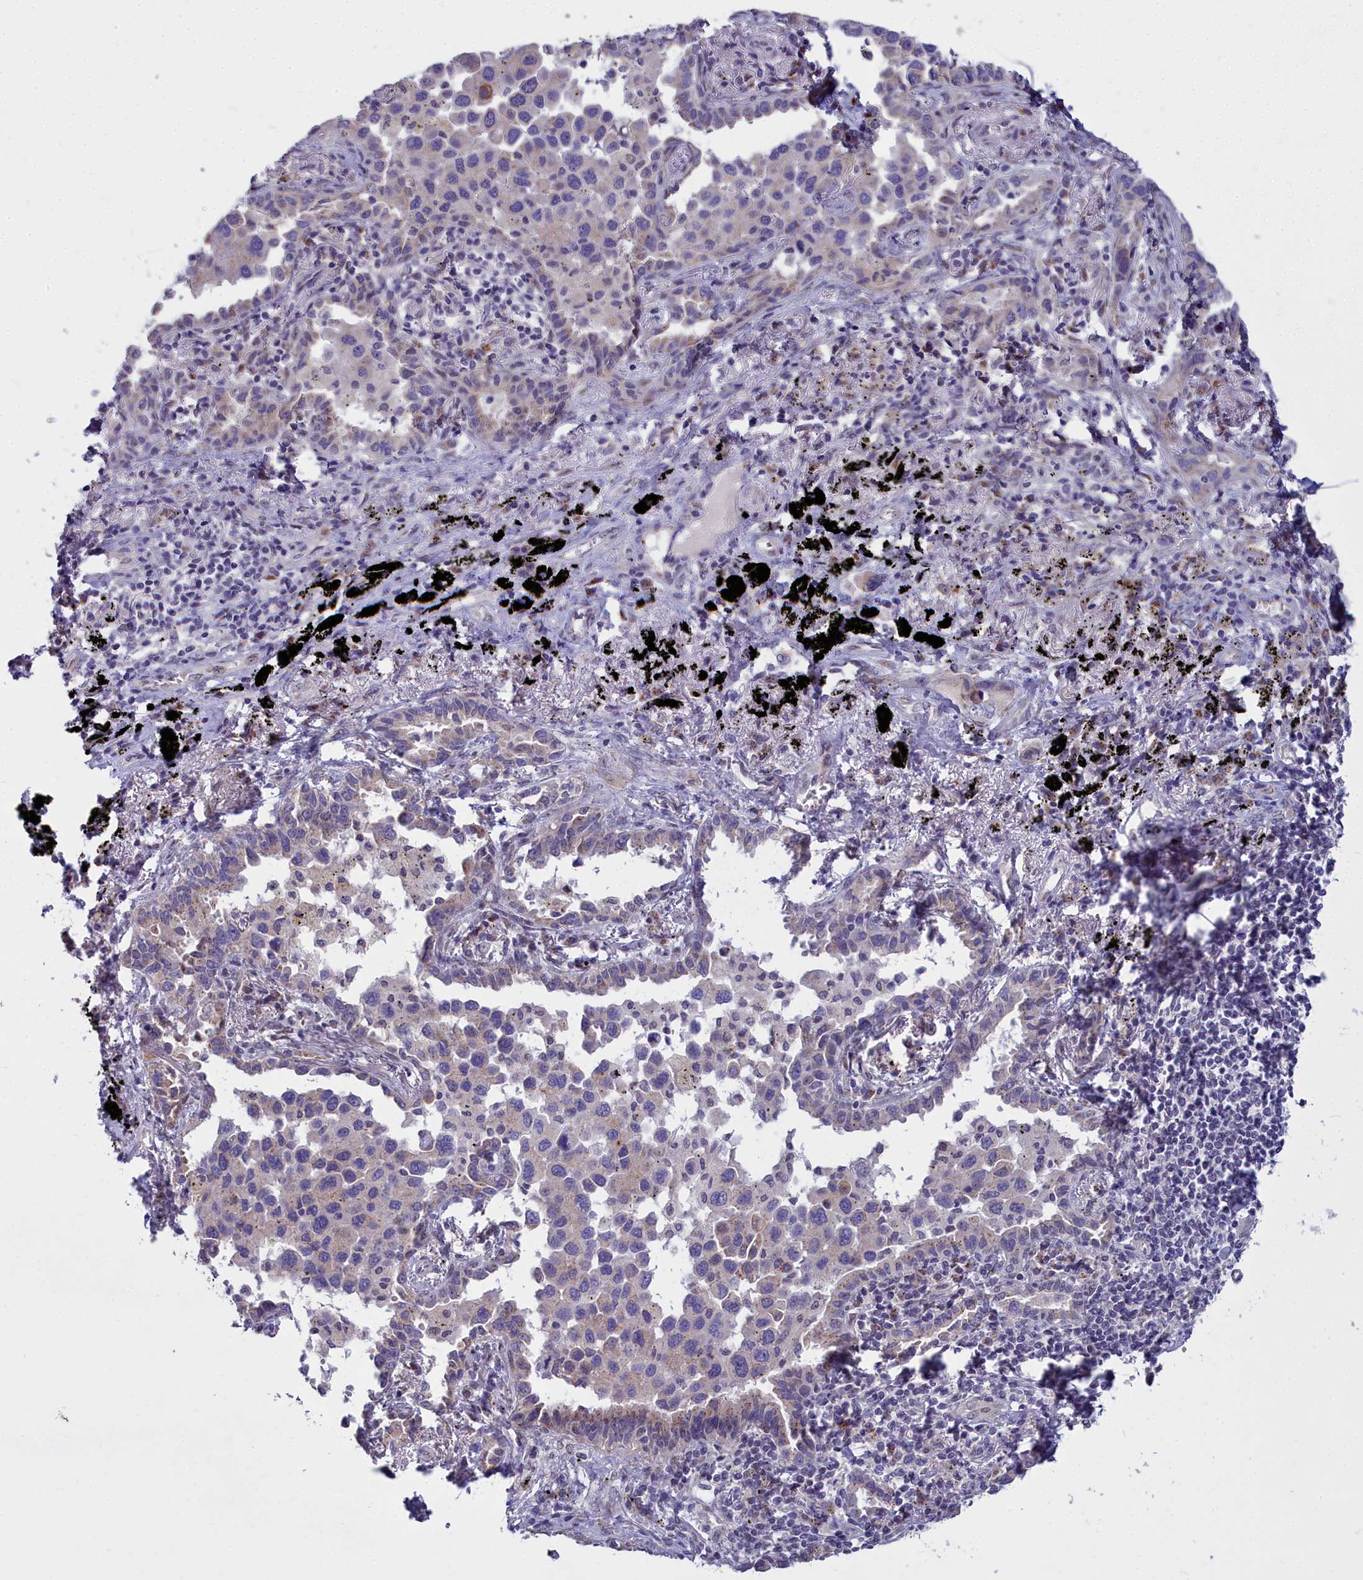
{"staining": {"intensity": "negative", "quantity": "none", "location": "none"}, "tissue": "lung cancer", "cell_type": "Tumor cells", "image_type": "cancer", "snomed": [{"axis": "morphology", "description": "Adenocarcinoma, NOS"}, {"axis": "topography", "description": "Lung"}], "caption": "High magnification brightfield microscopy of lung cancer (adenocarcinoma) stained with DAB (brown) and counterstained with hematoxylin (blue): tumor cells show no significant staining.", "gene": "WDPCP", "patient": {"sex": "male", "age": 67}}